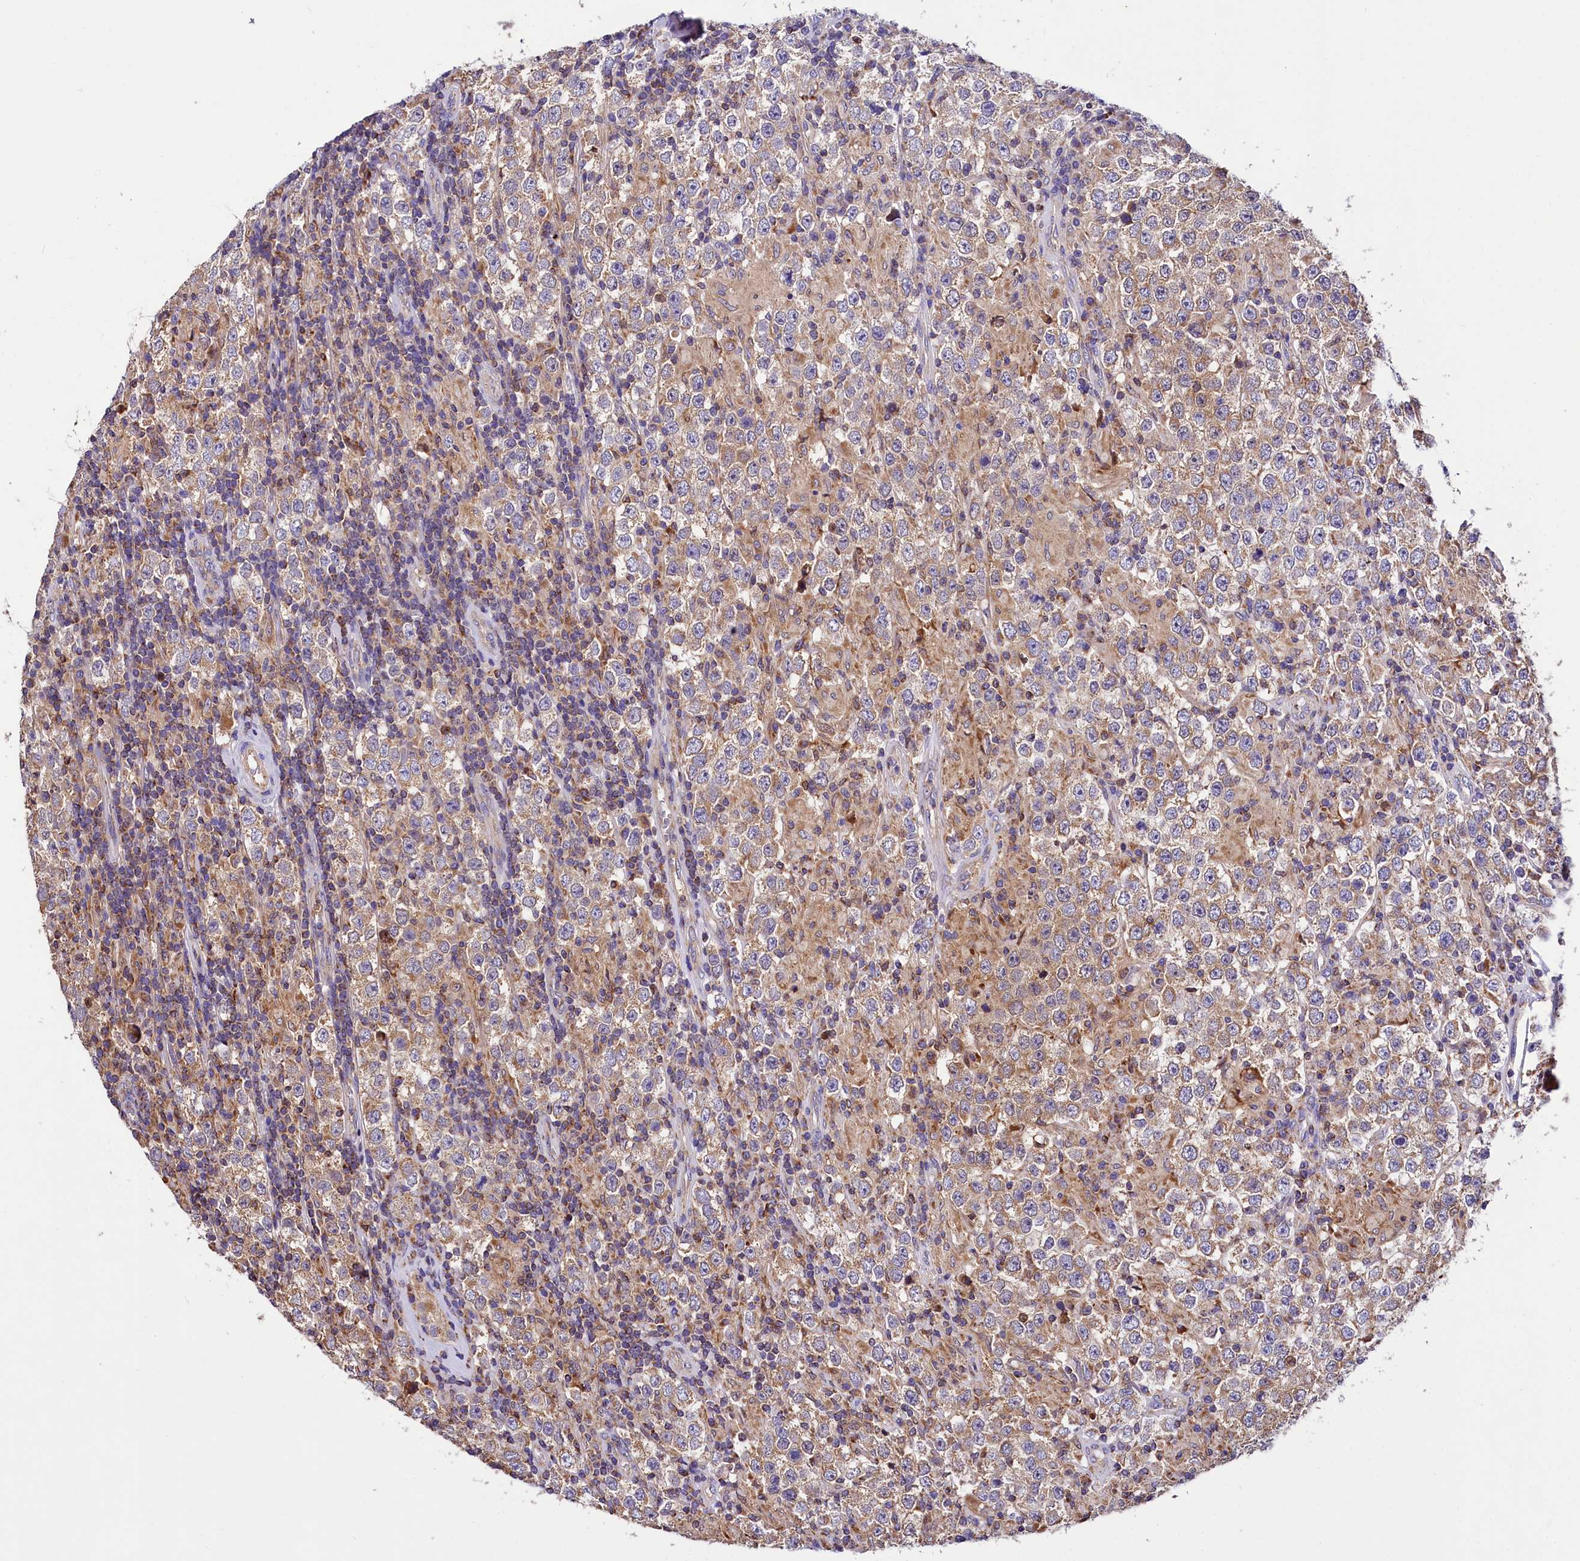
{"staining": {"intensity": "moderate", "quantity": "25%-75%", "location": "cytoplasmic/membranous"}, "tissue": "testis cancer", "cell_type": "Tumor cells", "image_type": "cancer", "snomed": [{"axis": "morphology", "description": "Normal tissue, NOS"}, {"axis": "morphology", "description": "Urothelial carcinoma, High grade"}, {"axis": "morphology", "description": "Seminoma, NOS"}, {"axis": "morphology", "description": "Carcinoma, Embryonal, NOS"}, {"axis": "topography", "description": "Urinary bladder"}, {"axis": "topography", "description": "Testis"}], "caption": "Immunohistochemistry micrograph of neoplastic tissue: testis seminoma stained using immunohistochemistry (IHC) shows medium levels of moderate protein expression localized specifically in the cytoplasmic/membranous of tumor cells, appearing as a cytoplasmic/membranous brown color.", "gene": "TASOR2", "patient": {"sex": "male", "age": 41}}